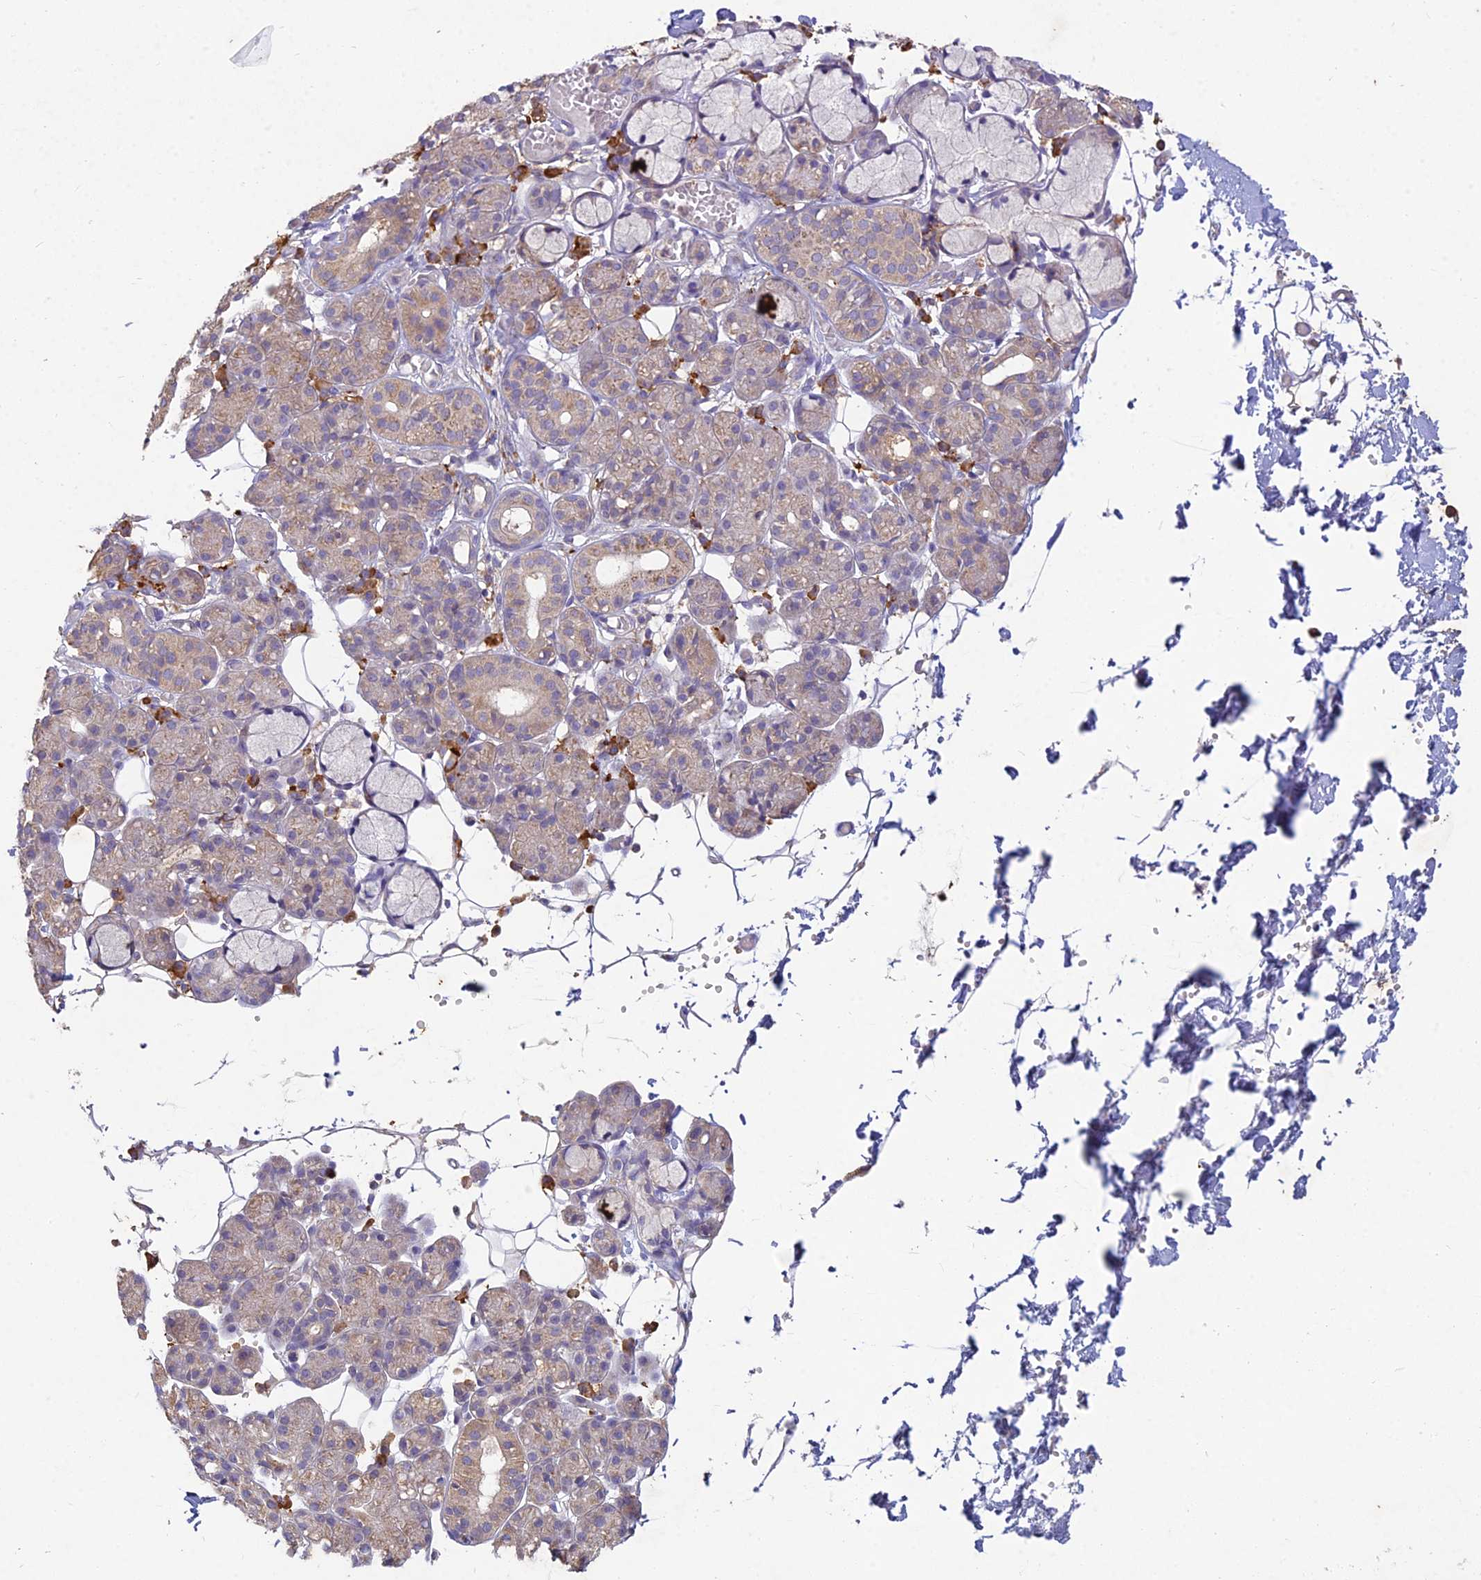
{"staining": {"intensity": "moderate", "quantity": "<25%", "location": "cytoplasmic/membranous"}, "tissue": "salivary gland", "cell_type": "Glandular cells", "image_type": "normal", "snomed": [{"axis": "morphology", "description": "Normal tissue, NOS"}, {"axis": "topography", "description": "Salivary gland"}], "caption": "Salivary gland stained for a protein (brown) shows moderate cytoplasmic/membranous positive staining in about <25% of glandular cells.", "gene": "NXNL2", "patient": {"sex": "male", "age": 63}}